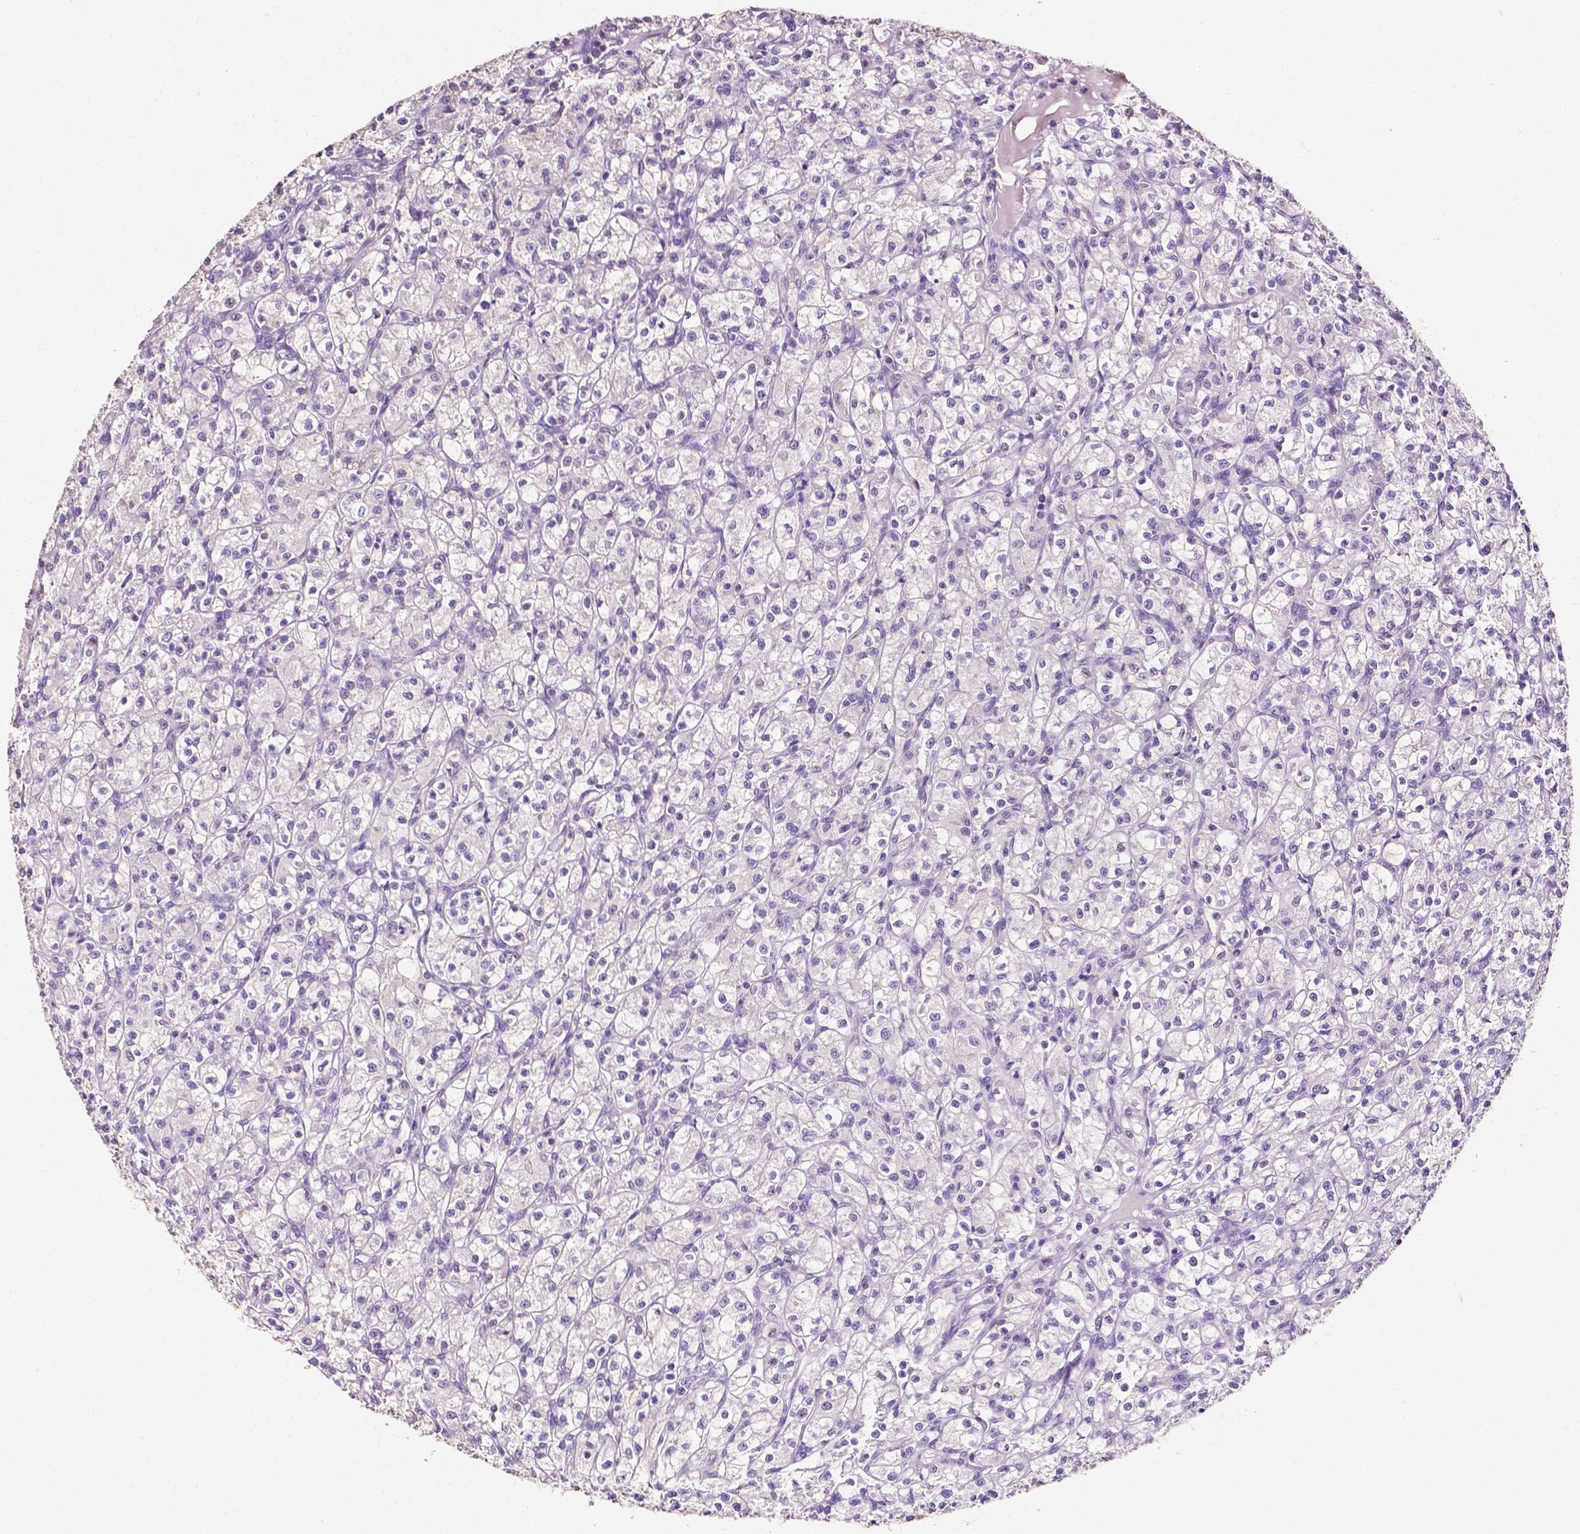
{"staining": {"intensity": "negative", "quantity": "none", "location": "none"}, "tissue": "renal cancer", "cell_type": "Tumor cells", "image_type": "cancer", "snomed": [{"axis": "morphology", "description": "Adenocarcinoma, NOS"}, {"axis": "topography", "description": "Kidney"}], "caption": "Tumor cells are negative for brown protein staining in renal cancer.", "gene": "PSAT1", "patient": {"sex": "female", "age": 70}}